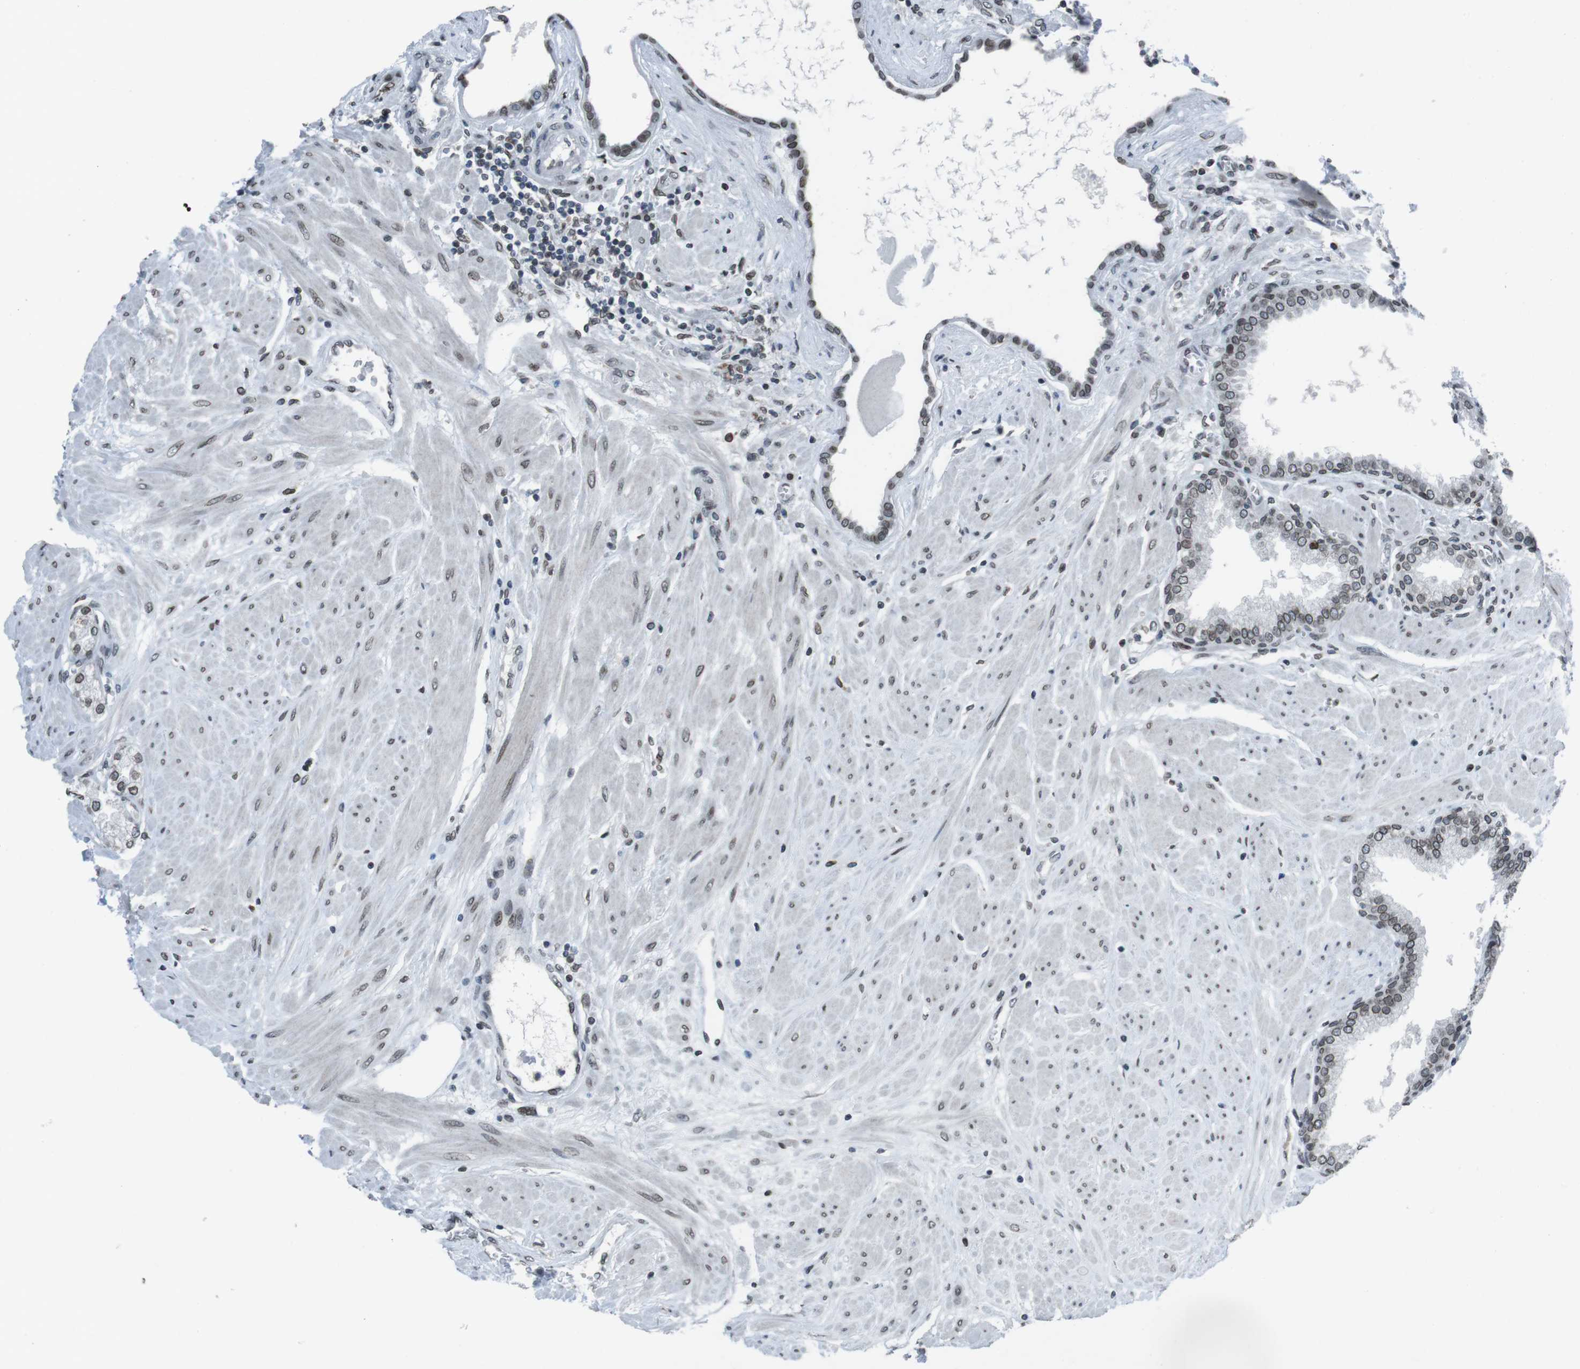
{"staining": {"intensity": "moderate", "quantity": ">75%", "location": "cytoplasmic/membranous,nuclear"}, "tissue": "prostate", "cell_type": "Glandular cells", "image_type": "normal", "snomed": [{"axis": "morphology", "description": "Normal tissue, NOS"}, {"axis": "topography", "description": "Prostate"}], "caption": "Protein analysis of unremarkable prostate reveals moderate cytoplasmic/membranous,nuclear expression in approximately >75% of glandular cells.", "gene": "MAD1L1", "patient": {"sex": "male", "age": 51}}